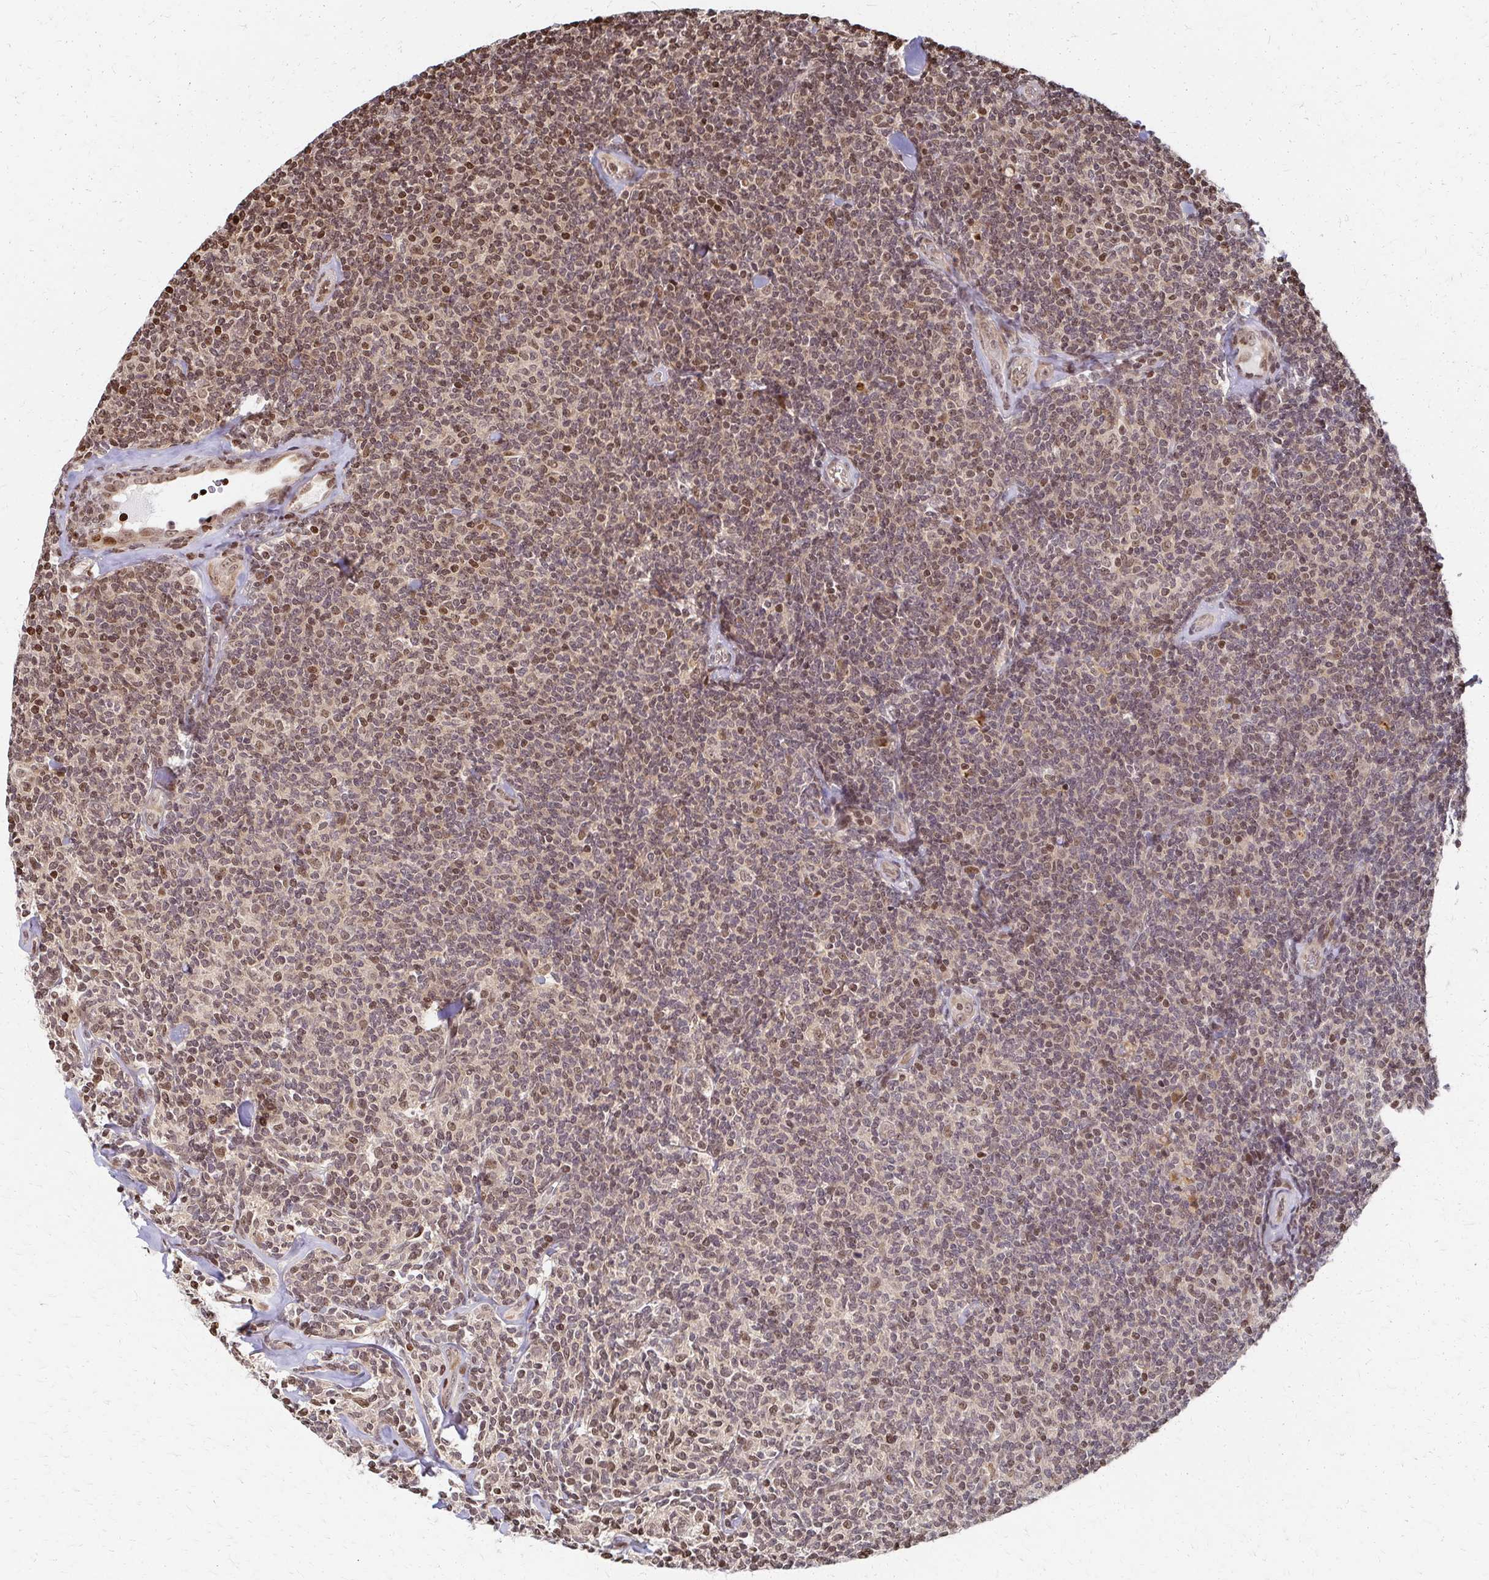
{"staining": {"intensity": "weak", "quantity": "25%-75%", "location": "nuclear"}, "tissue": "lymphoma", "cell_type": "Tumor cells", "image_type": "cancer", "snomed": [{"axis": "morphology", "description": "Malignant lymphoma, non-Hodgkin's type, Low grade"}, {"axis": "topography", "description": "Lymph node"}], "caption": "A high-resolution image shows immunohistochemistry (IHC) staining of low-grade malignant lymphoma, non-Hodgkin's type, which exhibits weak nuclear expression in approximately 25%-75% of tumor cells. (DAB (3,3'-diaminobenzidine) = brown stain, brightfield microscopy at high magnification).", "gene": "PSMD7", "patient": {"sex": "female", "age": 56}}